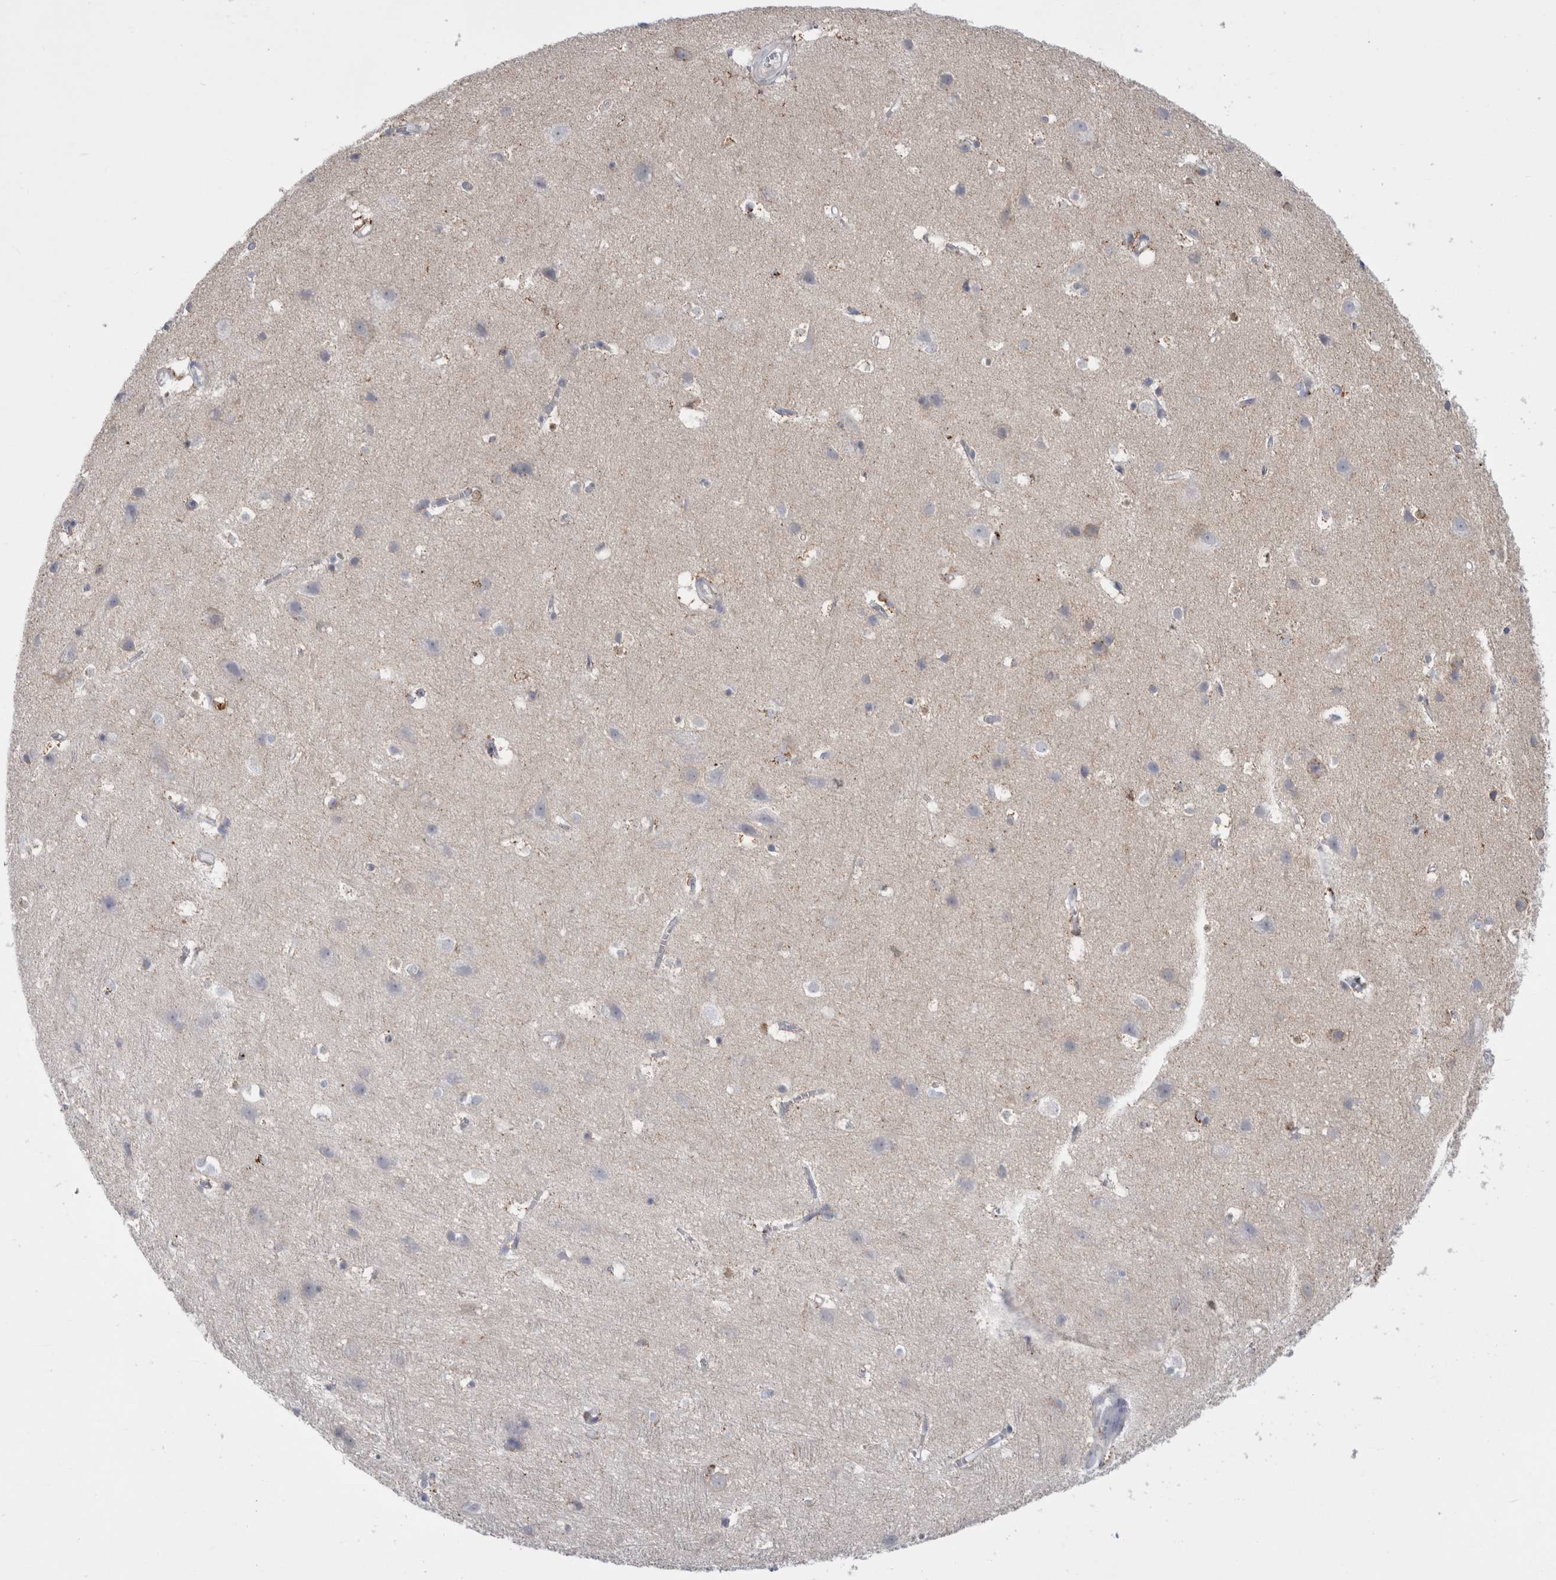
{"staining": {"intensity": "negative", "quantity": "none", "location": "none"}, "tissue": "cerebral cortex", "cell_type": "Endothelial cells", "image_type": "normal", "snomed": [{"axis": "morphology", "description": "Normal tissue, NOS"}, {"axis": "topography", "description": "Cerebral cortex"}], "caption": "This is a image of IHC staining of benign cerebral cortex, which shows no staining in endothelial cells.", "gene": "GATM", "patient": {"sex": "male", "age": 54}}